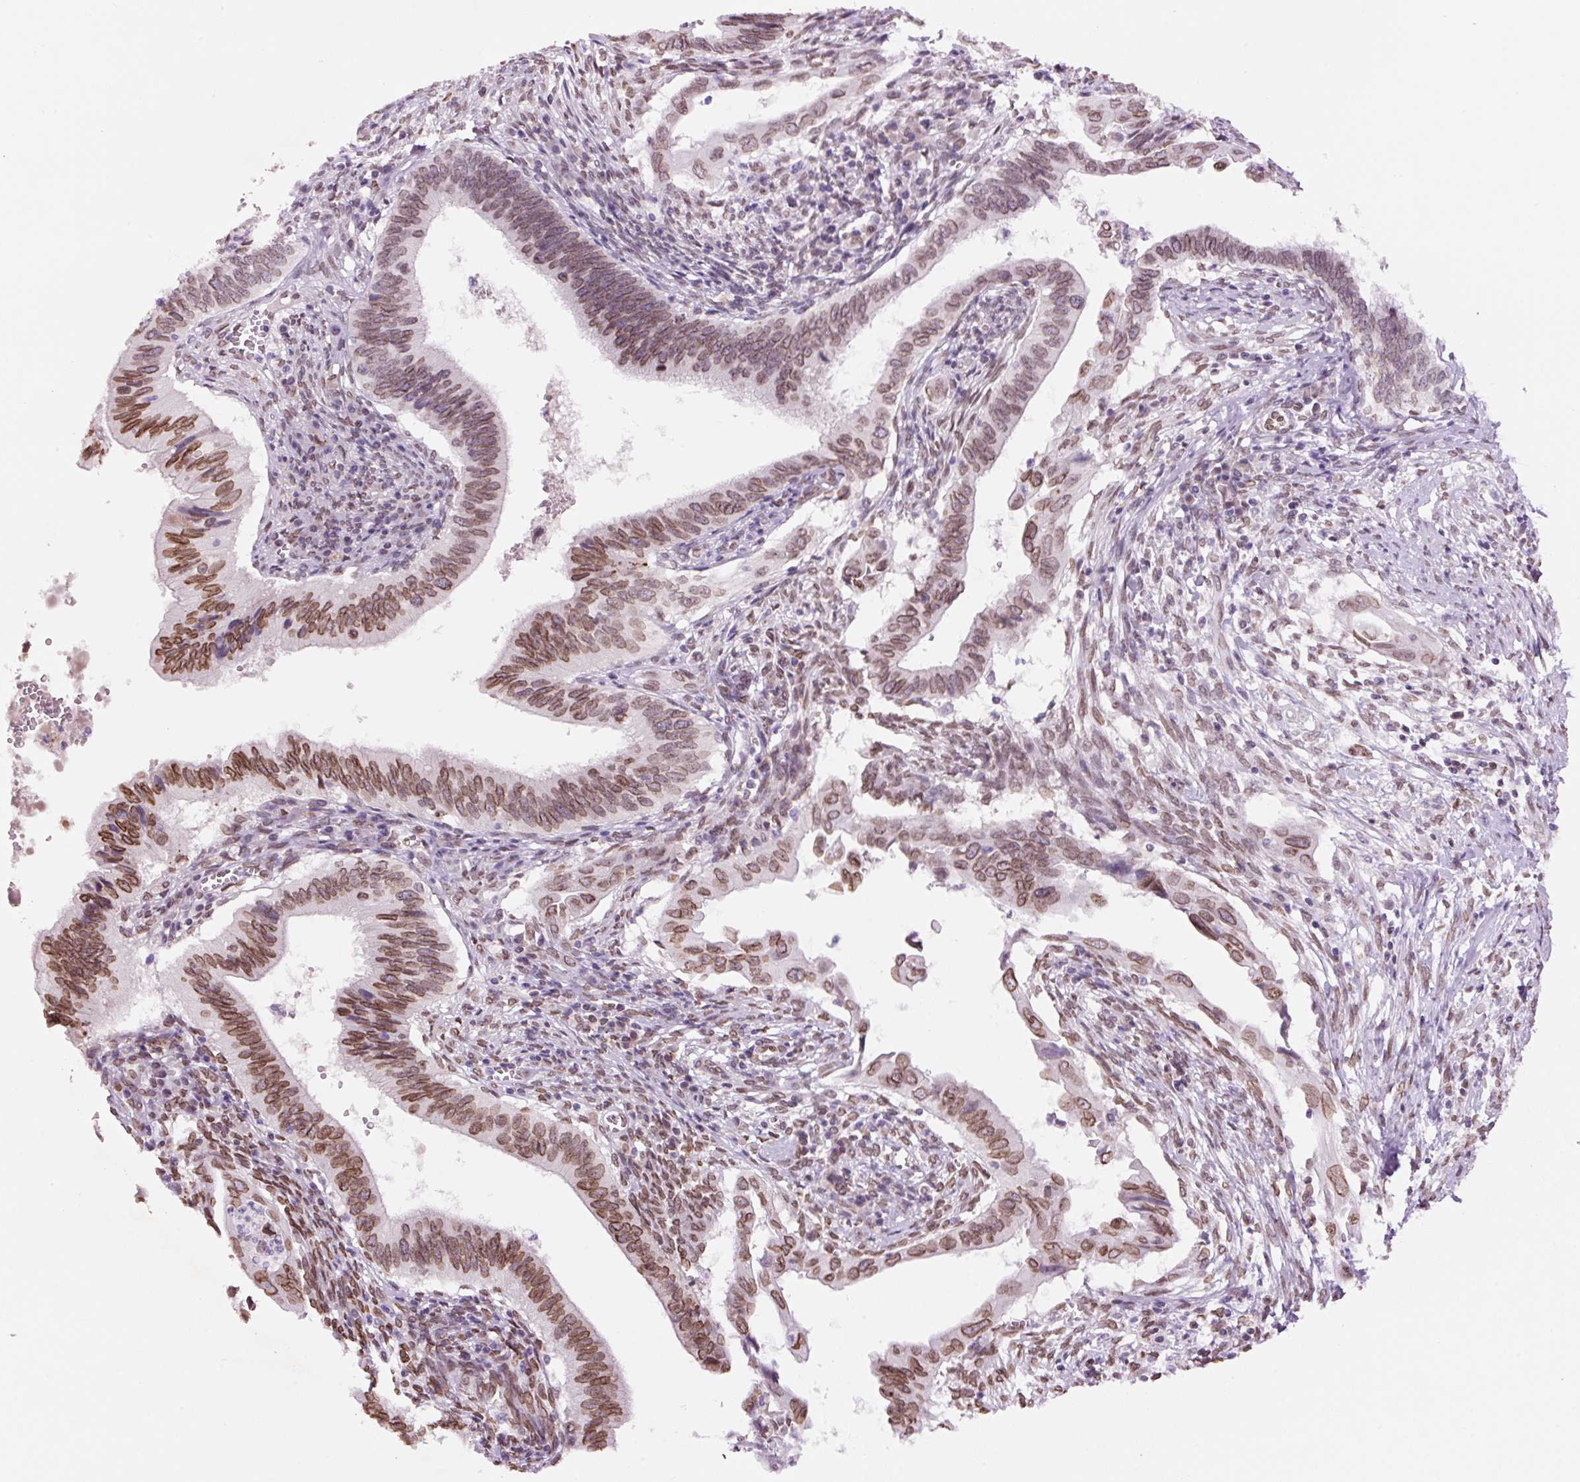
{"staining": {"intensity": "moderate", "quantity": ">75%", "location": "cytoplasmic/membranous,nuclear"}, "tissue": "cervical cancer", "cell_type": "Tumor cells", "image_type": "cancer", "snomed": [{"axis": "morphology", "description": "Adenocarcinoma, NOS"}, {"axis": "topography", "description": "Cervix"}], "caption": "A photomicrograph showing moderate cytoplasmic/membranous and nuclear positivity in about >75% of tumor cells in cervical cancer (adenocarcinoma), as visualized by brown immunohistochemical staining.", "gene": "ZNF224", "patient": {"sex": "female", "age": 42}}